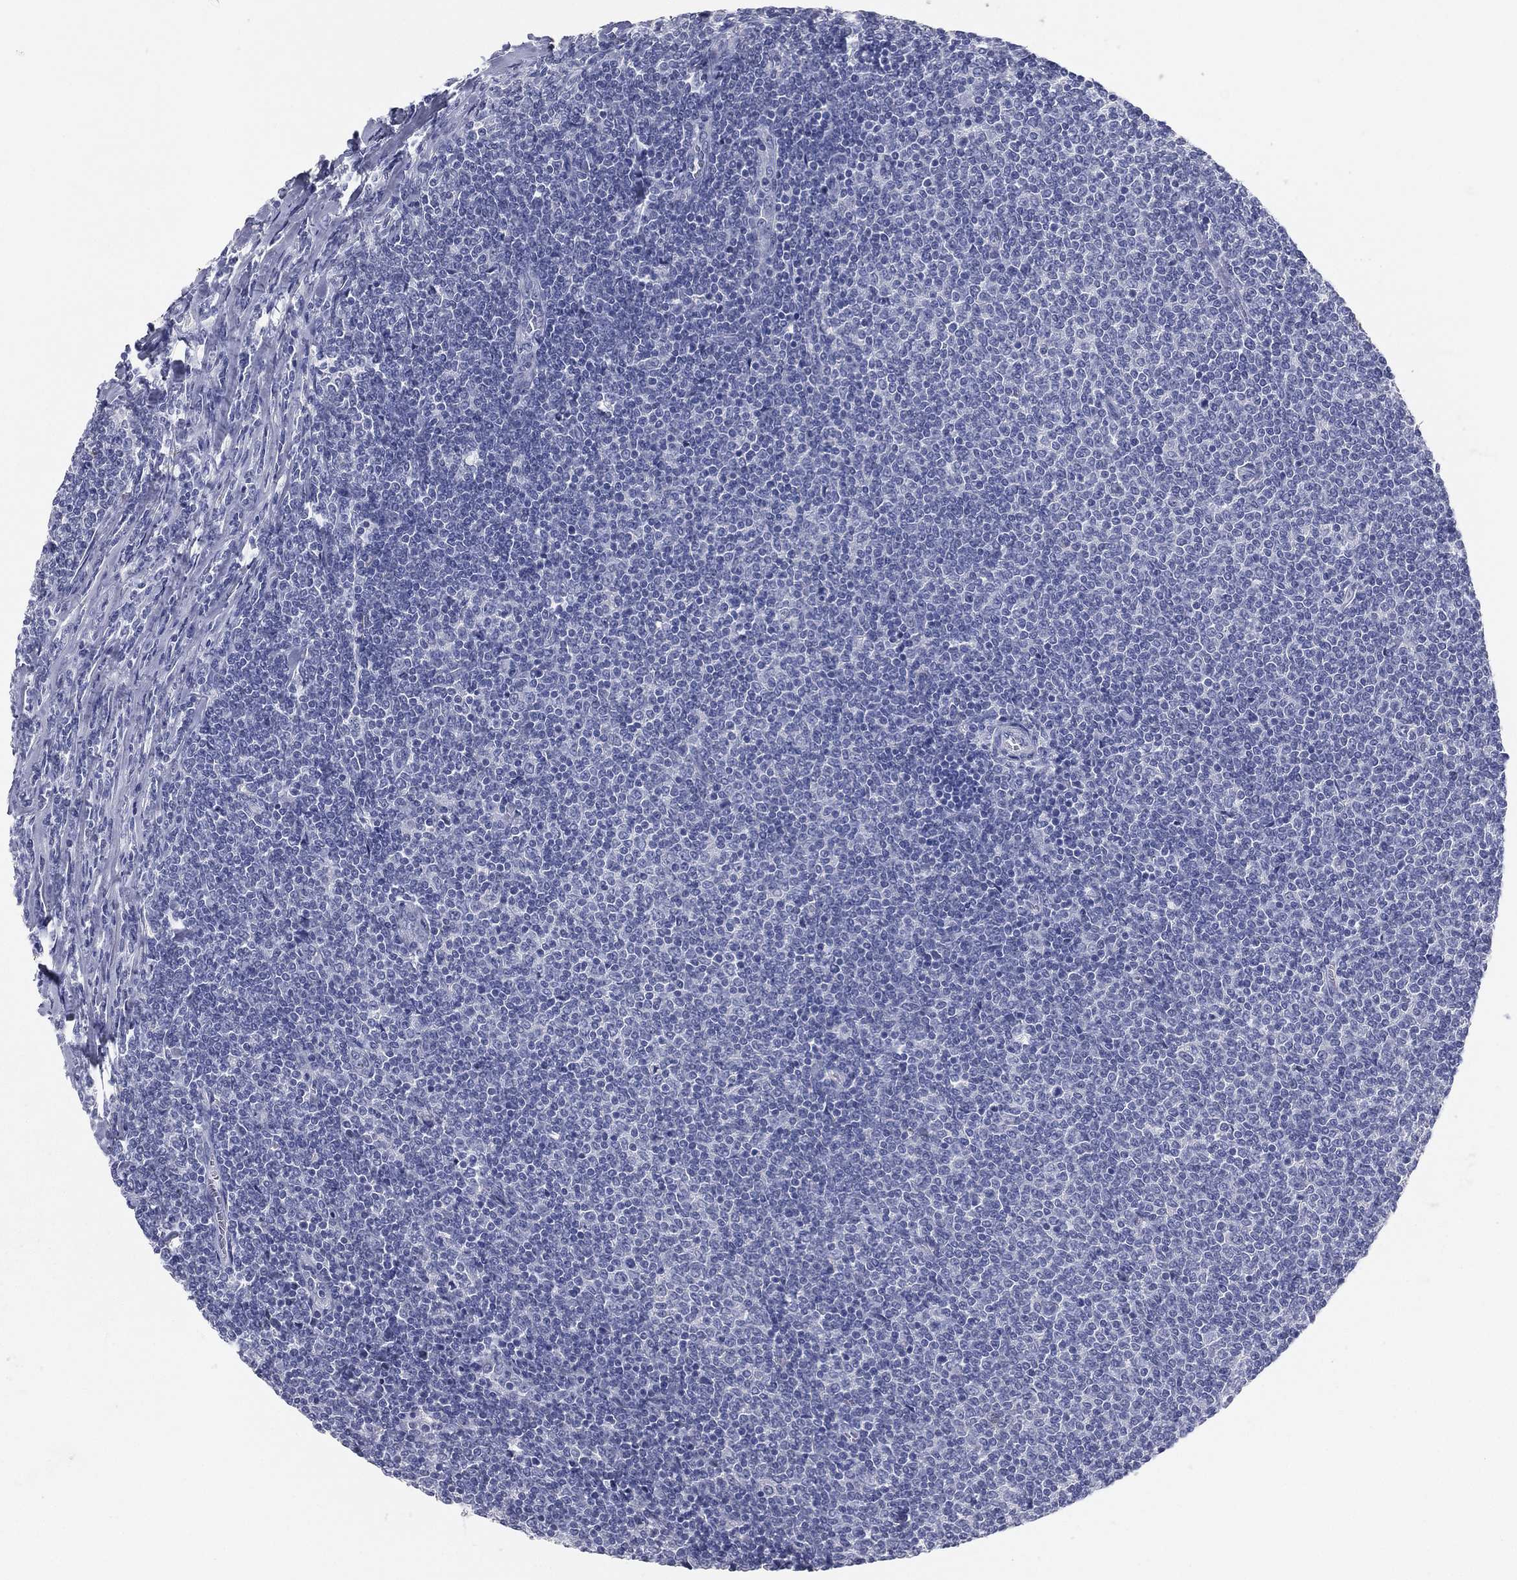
{"staining": {"intensity": "negative", "quantity": "none", "location": "none"}, "tissue": "lymphoma", "cell_type": "Tumor cells", "image_type": "cancer", "snomed": [{"axis": "morphology", "description": "Malignant lymphoma, non-Hodgkin's type, Low grade"}, {"axis": "topography", "description": "Lymph node"}], "caption": "This is a micrograph of immunohistochemistry (IHC) staining of lymphoma, which shows no expression in tumor cells.", "gene": "KRT7", "patient": {"sex": "male", "age": 52}}